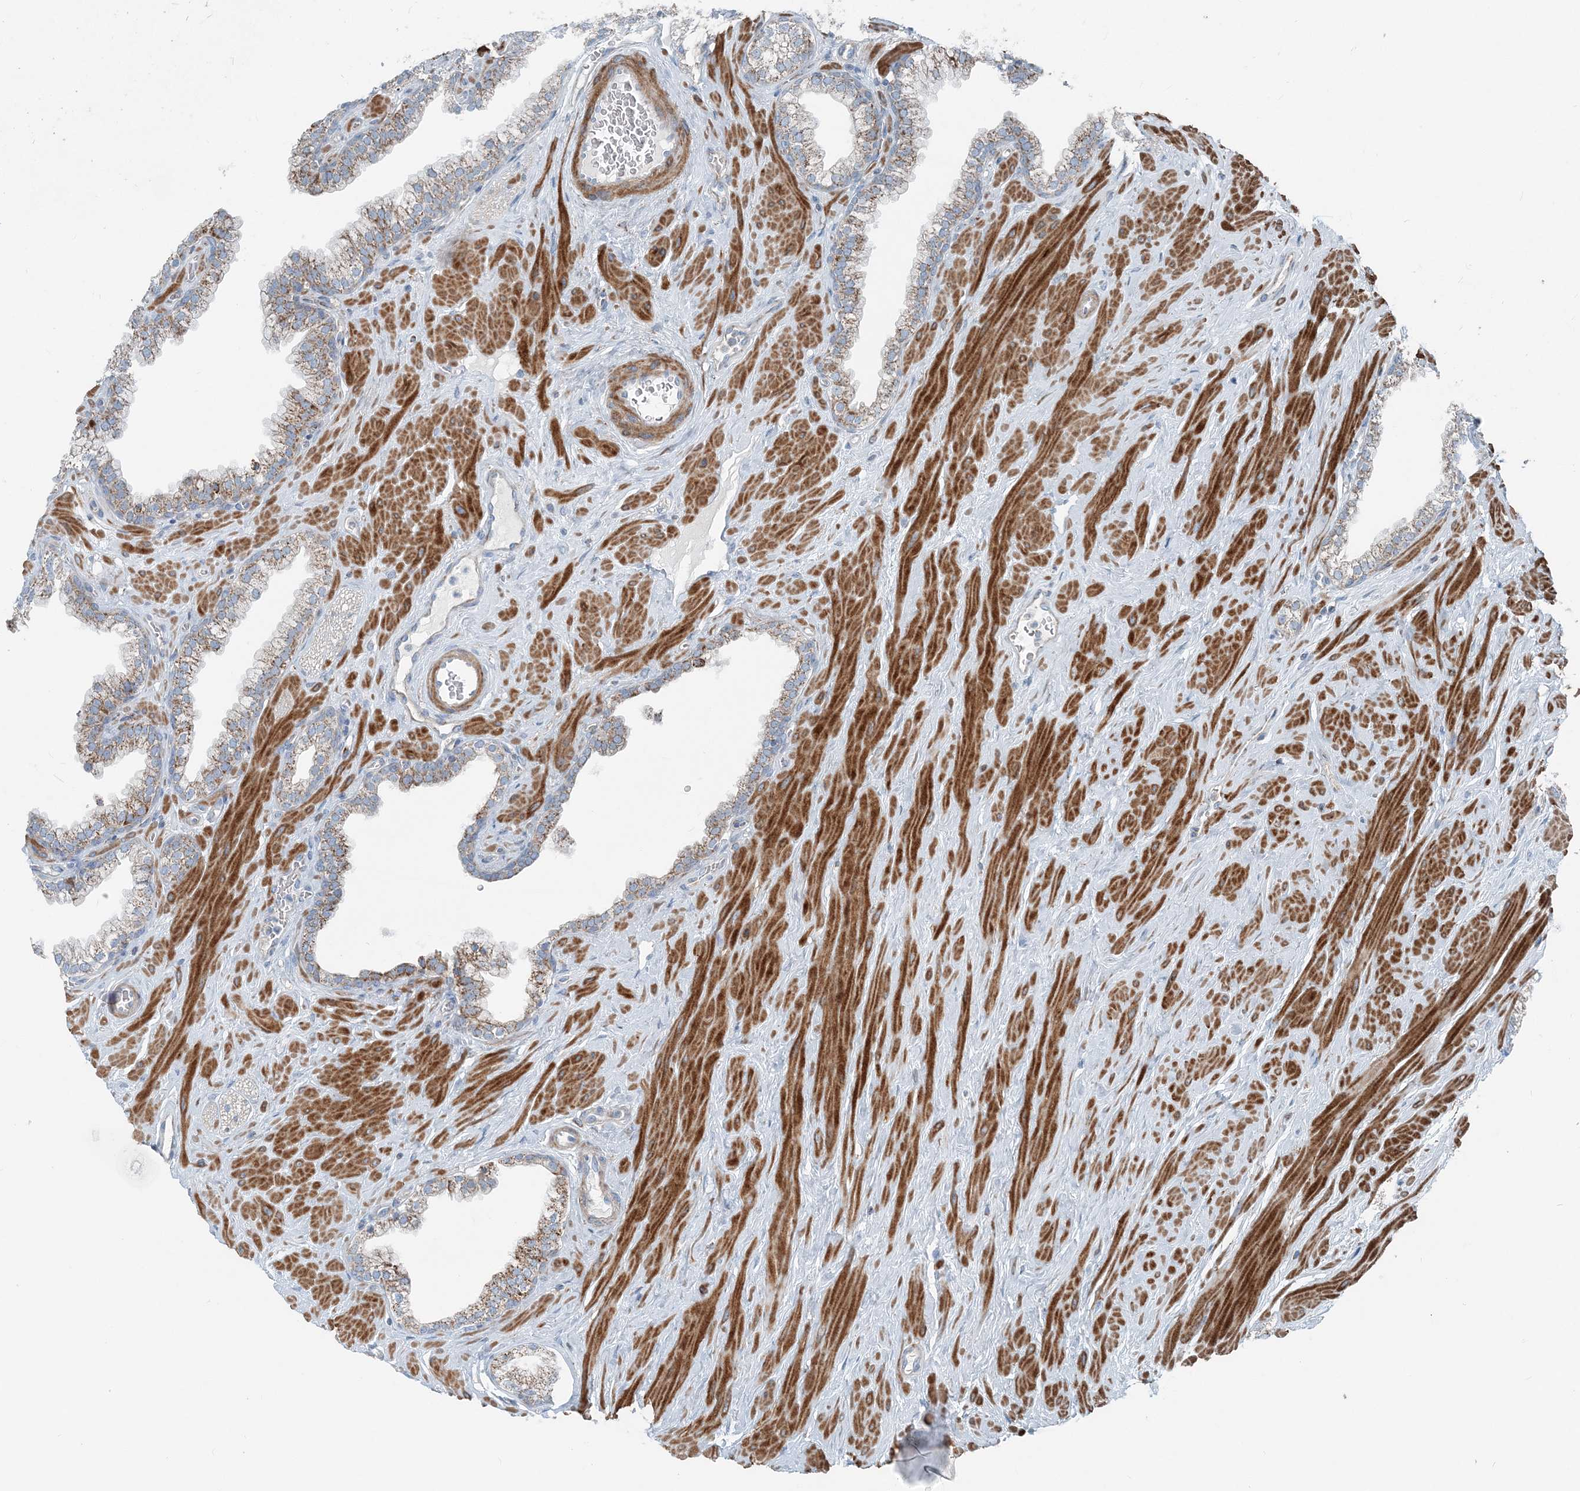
{"staining": {"intensity": "moderate", "quantity": "25%-75%", "location": "cytoplasmic/membranous"}, "tissue": "prostate", "cell_type": "Glandular cells", "image_type": "normal", "snomed": [{"axis": "morphology", "description": "Normal tissue, NOS"}, {"axis": "morphology", "description": "Urothelial carcinoma, Low grade"}, {"axis": "topography", "description": "Urinary bladder"}, {"axis": "topography", "description": "Prostate"}], "caption": "About 25%-75% of glandular cells in benign prostate reveal moderate cytoplasmic/membranous protein staining as visualized by brown immunohistochemical staining.", "gene": "INTU", "patient": {"sex": "male", "age": 60}}